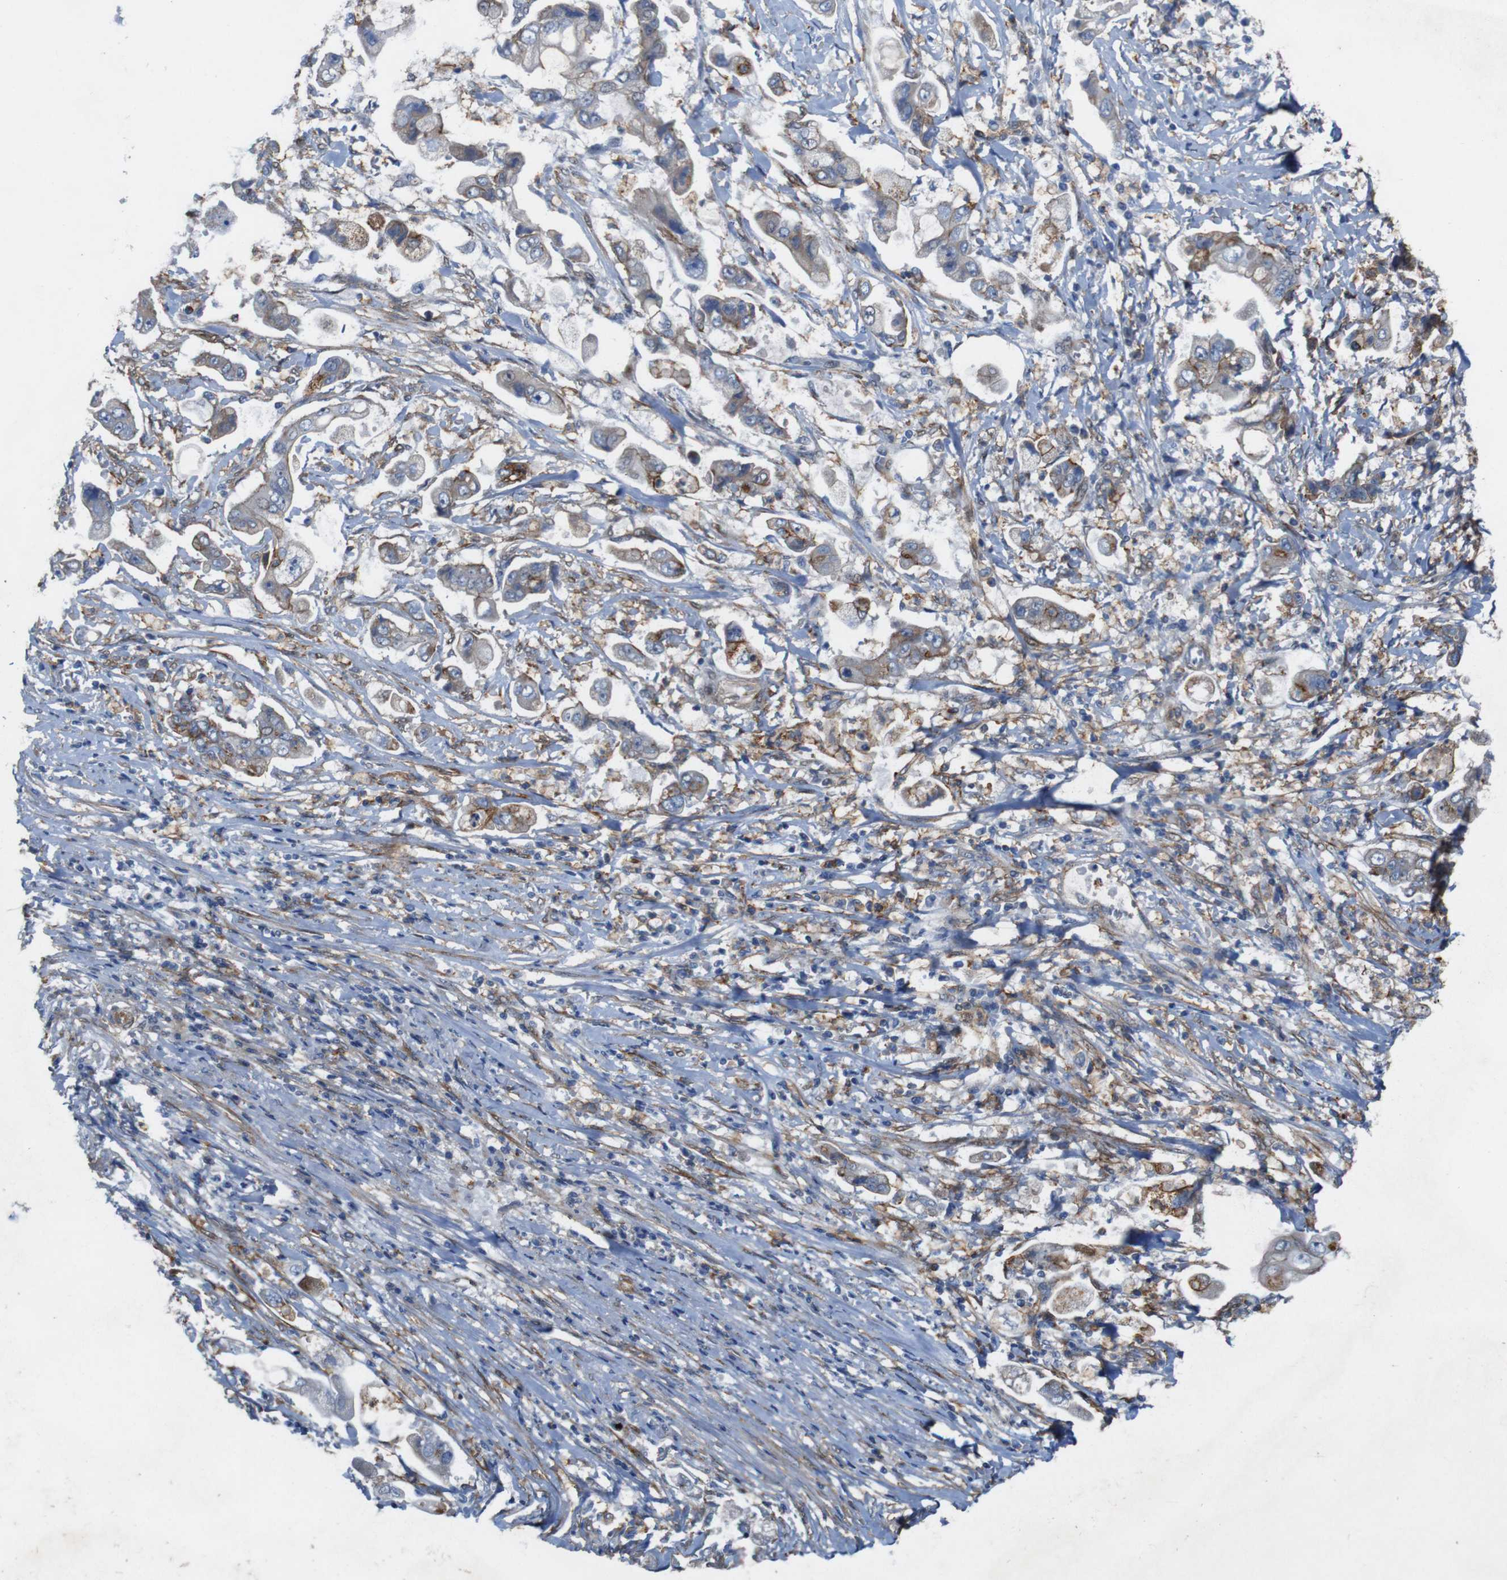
{"staining": {"intensity": "moderate", "quantity": ">75%", "location": "cytoplasmic/membranous"}, "tissue": "stomach cancer", "cell_type": "Tumor cells", "image_type": "cancer", "snomed": [{"axis": "morphology", "description": "Adenocarcinoma, NOS"}, {"axis": "topography", "description": "Stomach"}], "caption": "Immunohistochemical staining of stomach cancer shows medium levels of moderate cytoplasmic/membranous expression in about >75% of tumor cells.", "gene": "PTGER4", "patient": {"sex": "male", "age": 62}}